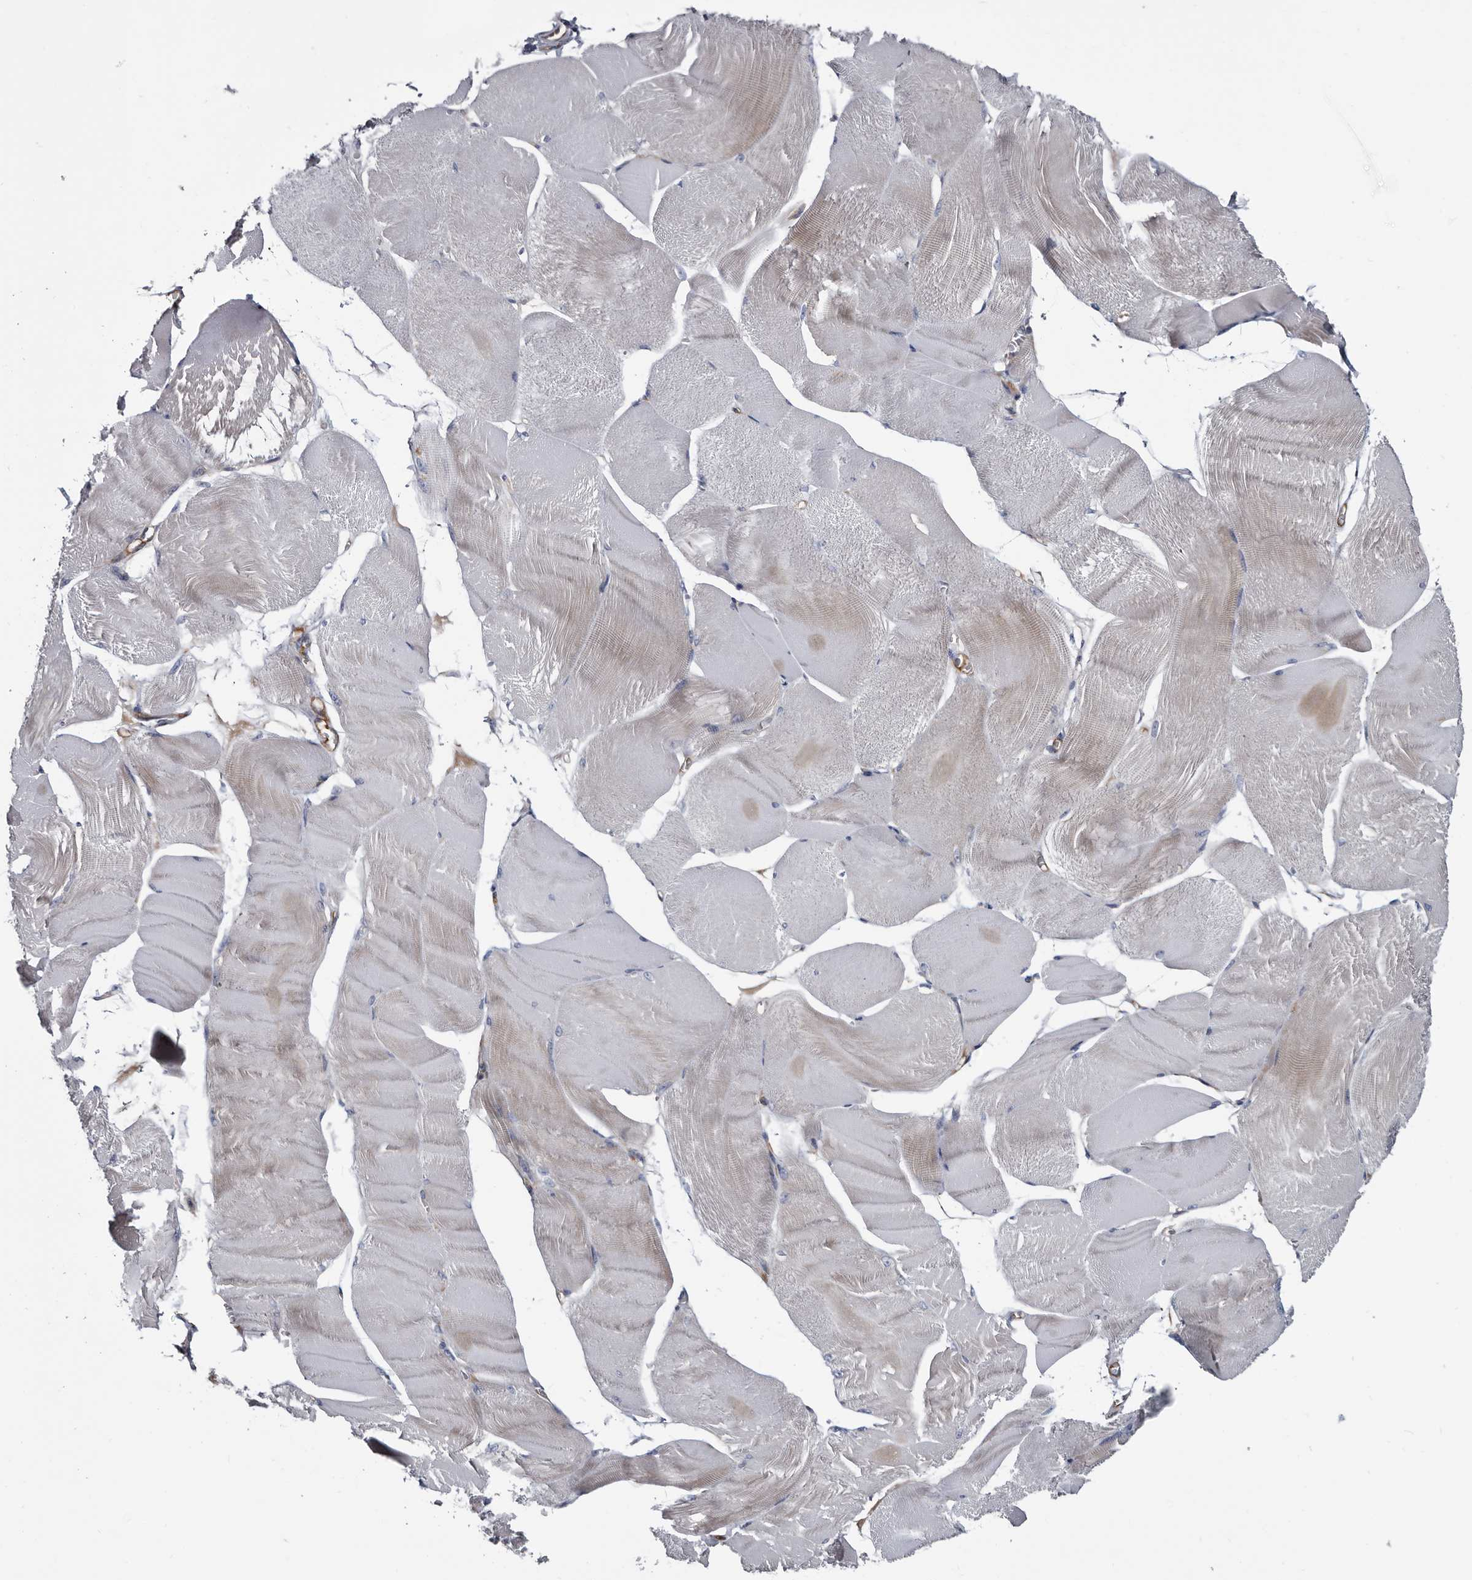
{"staining": {"intensity": "weak", "quantity": "25%-75%", "location": "cytoplasmic/membranous"}, "tissue": "skeletal muscle", "cell_type": "Myocytes", "image_type": "normal", "snomed": [{"axis": "morphology", "description": "Normal tissue, NOS"}, {"axis": "morphology", "description": "Basal cell carcinoma"}, {"axis": "topography", "description": "Skeletal muscle"}], "caption": "This histopathology image reveals immunohistochemistry (IHC) staining of normal human skeletal muscle, with low weak cytoplasmic/membranous staining in approximately 25%-75% of myocytes.", "gene": "TSPAN17", "patient": {"sex": "female", "age": 64}}